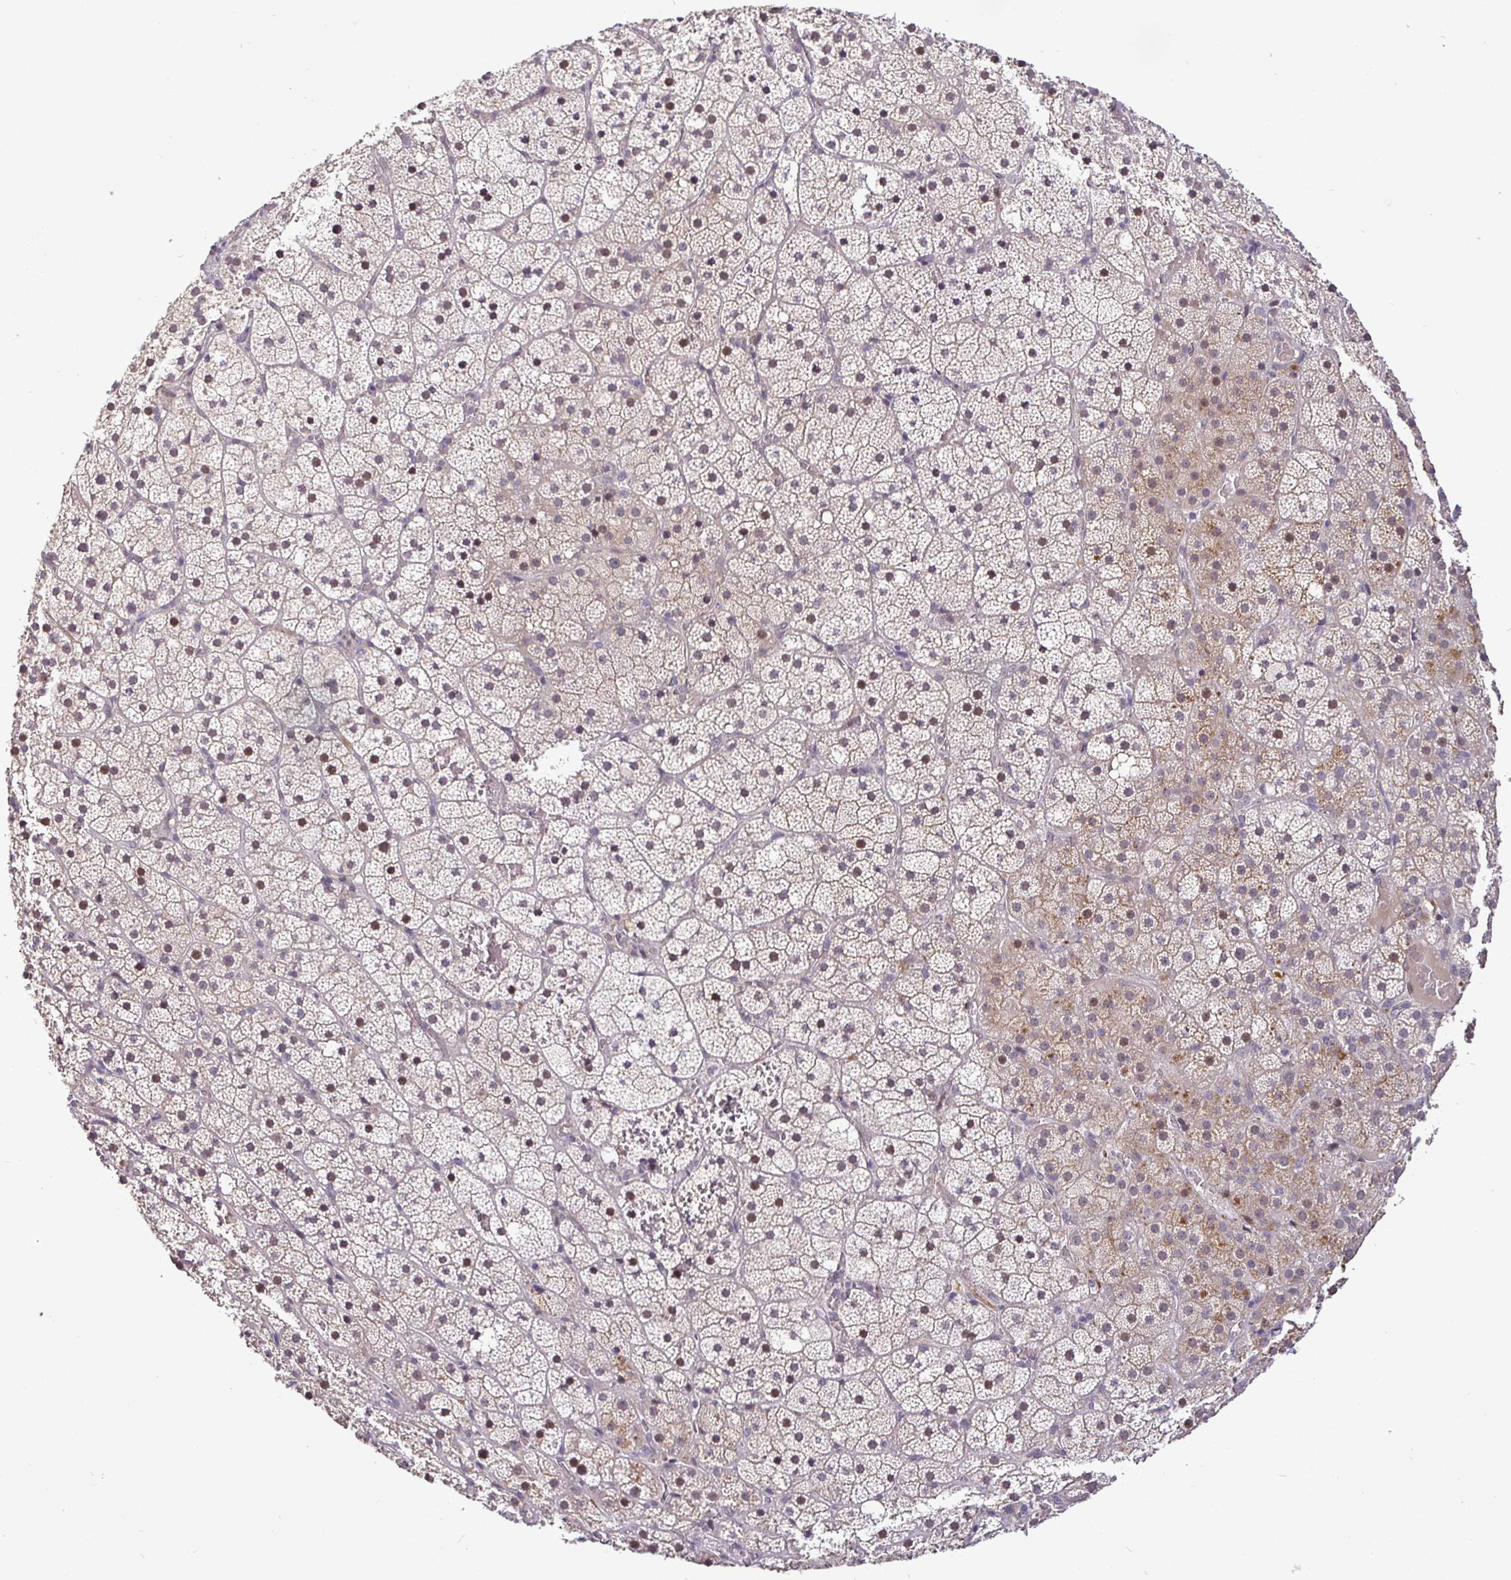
{"staining": {"intensity": "moderate", "quantity": ">75%", "location": "nuclear"}, "tissue": "adrenal gland", "cell_type": "Glandular cells", "image_type": "normal", "snomed": [{"axis": "morphology", "description": "Normal tissue, NOS"}, {"axis": "topography", "description": "Adrenal gland"}], "caption": "Adrenal gland stained for a protein demonstrates moderate nuclear positivity in glandular cells. (IHC, brightfield microscopy, high magnification).", "gene": "NUP188", "patient": {"sex": "male", "age": 53}}